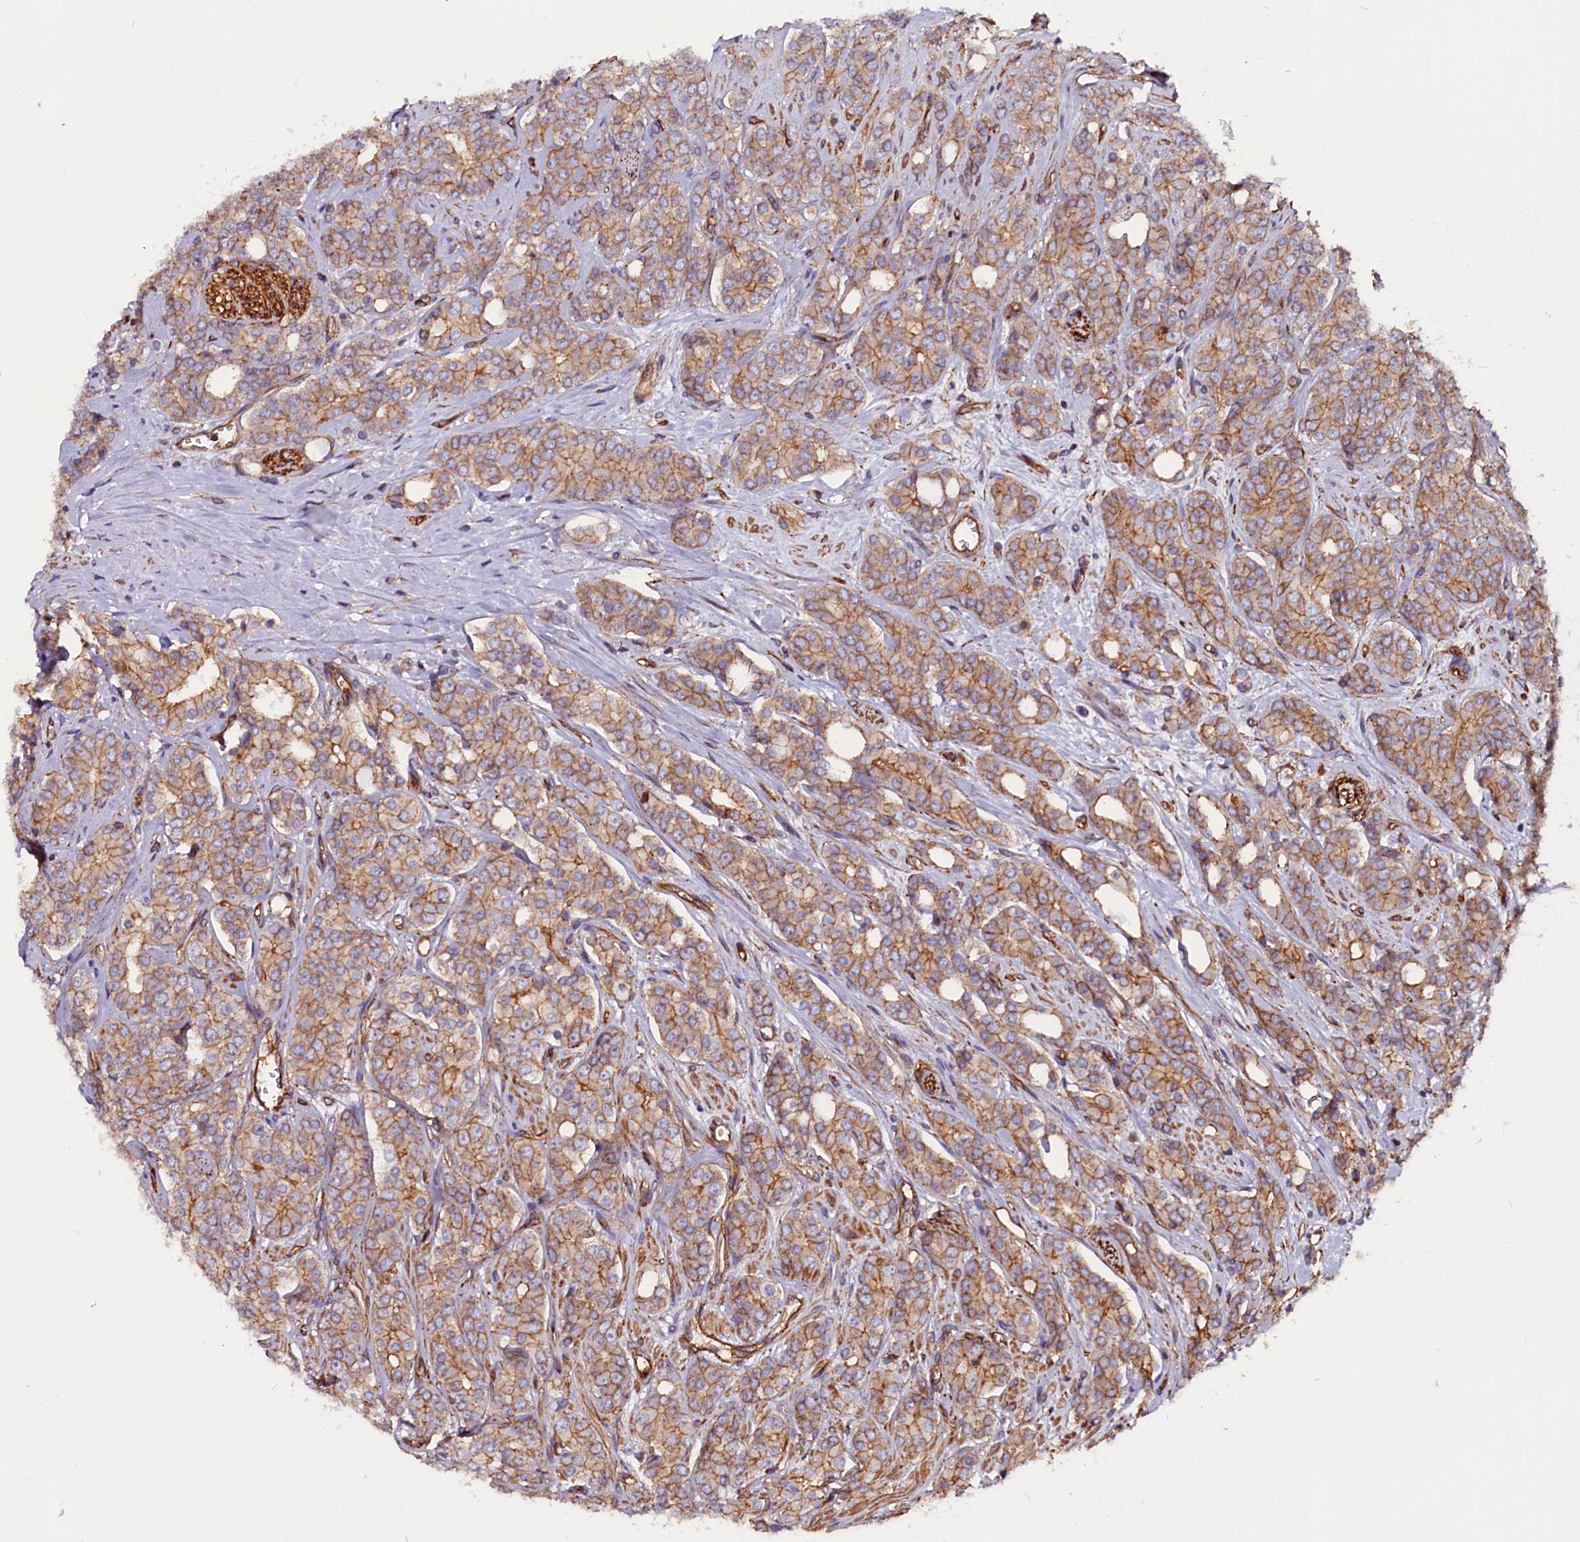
{"staining": {"intensity": "moderate", "quantity": ">75%", "location": "cytoplasmic/membranous"}, "tissue": "prostate cancer", "cell_type": "Tumor cells", "image_type": "cancer", "snomed": [{"axis": "morphology", "description": "Adenocarcinoma, High grade"}, {"axis": "topography", "description": "Prostate"}], "caption": "Immunohistochemical staining of human prostate adenocarcinoma (high-grade) reveals medium levels of moderate cytoplasmic/membranous protein positivity in about >75% of tumor cells.", "gene": "ZNF749", "patient": {"sex": "male", "age": 62}}